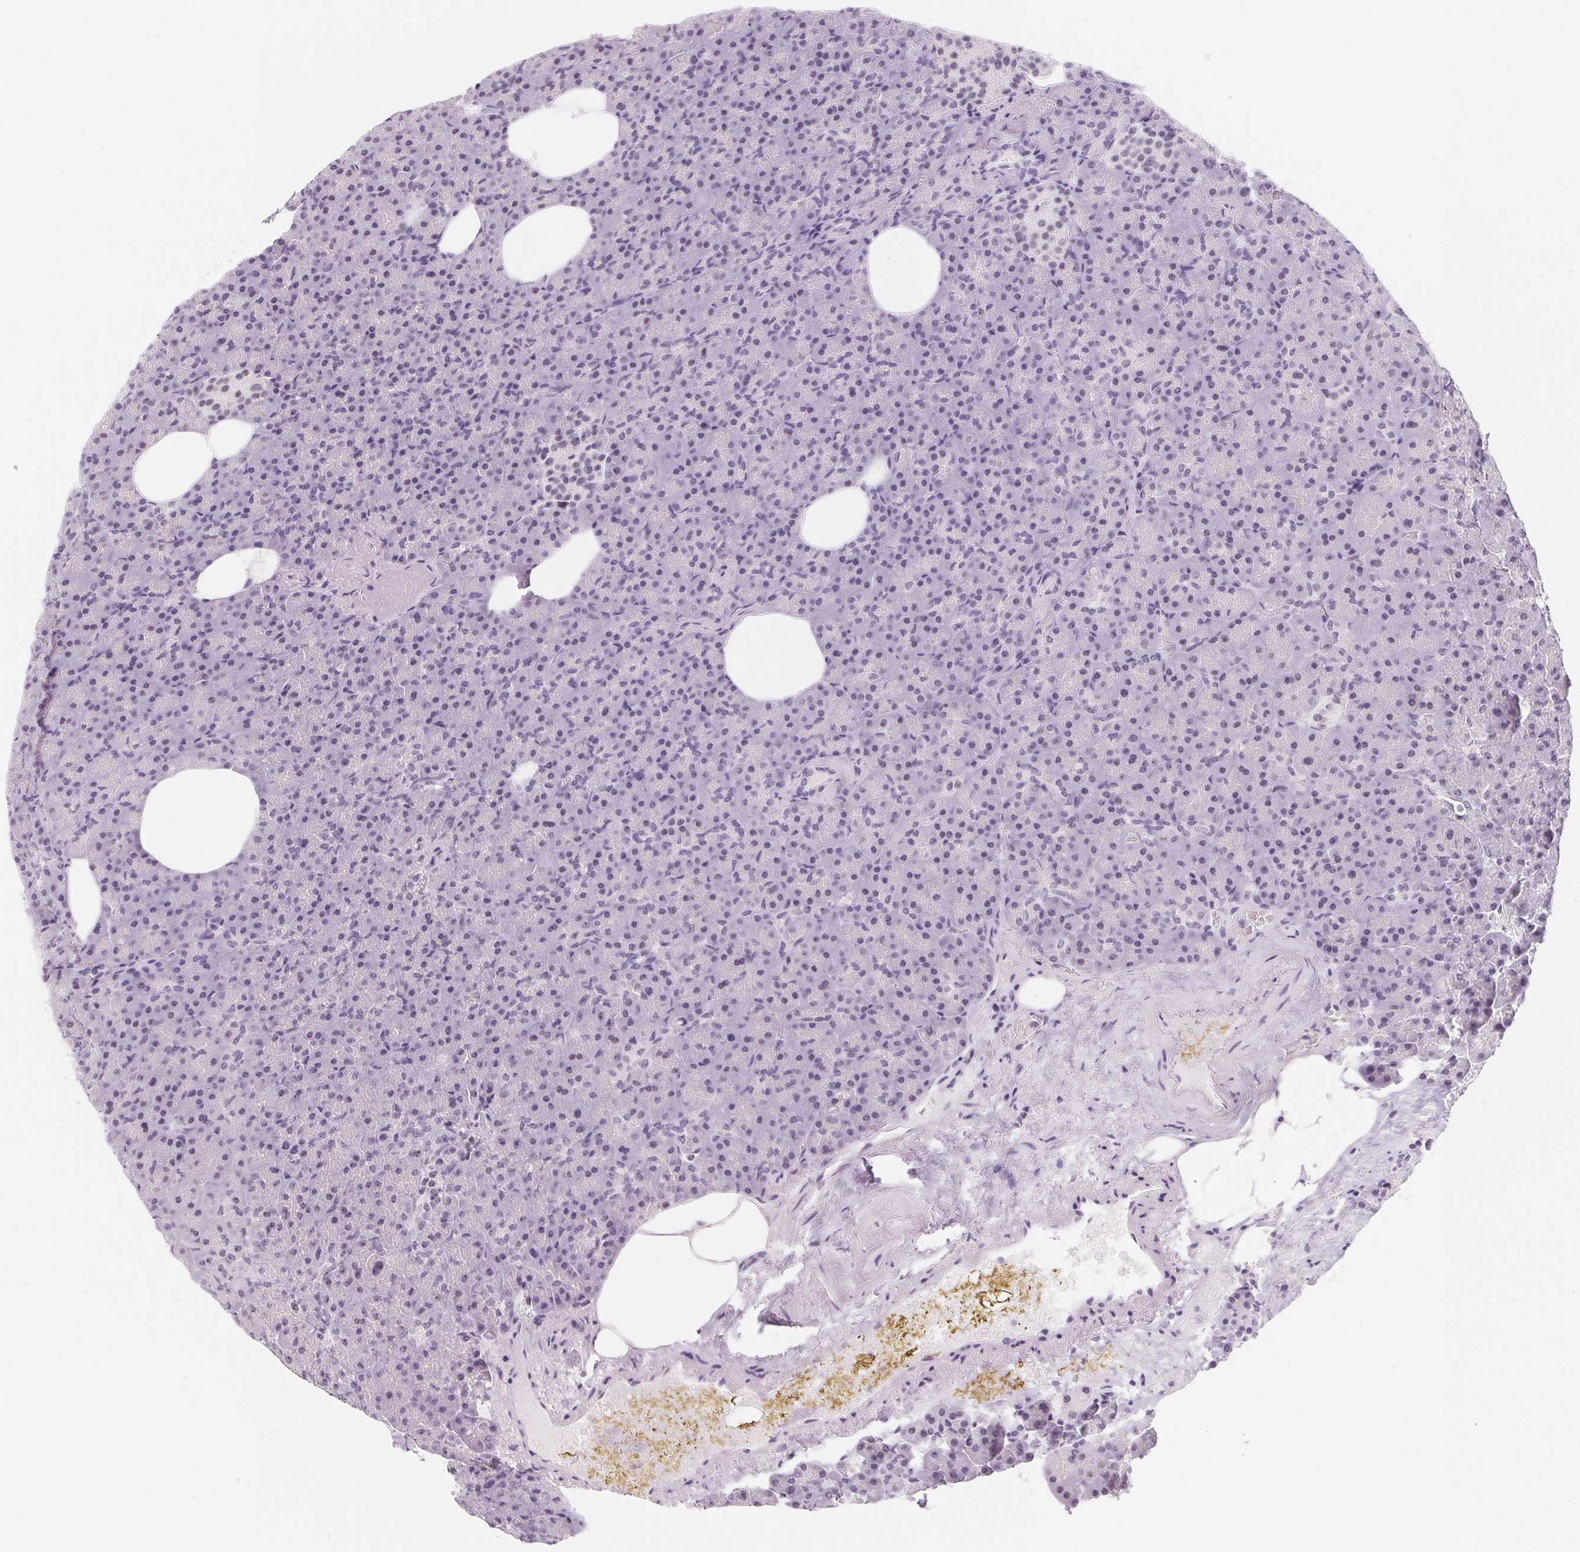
{"staining": {"intensity": "weak", "quantity": "25%-75%", "location": "nuclear"}, "tissue": "pancreas", "cell_type": "Exocrine glandular cells", "image_type": "normal", "snomed": [{"axis": "morphology", "description": "Normal tissue, NOS"}, {"axis": "topography", "description": "Pancreas"}], "caption": "Weak nuclear protein staining is present in approximately 25%-75% of exocrine glandular cells in pancreas.", "gene": "ZIC4", "patient": {"sex": "female", "age": 74}}